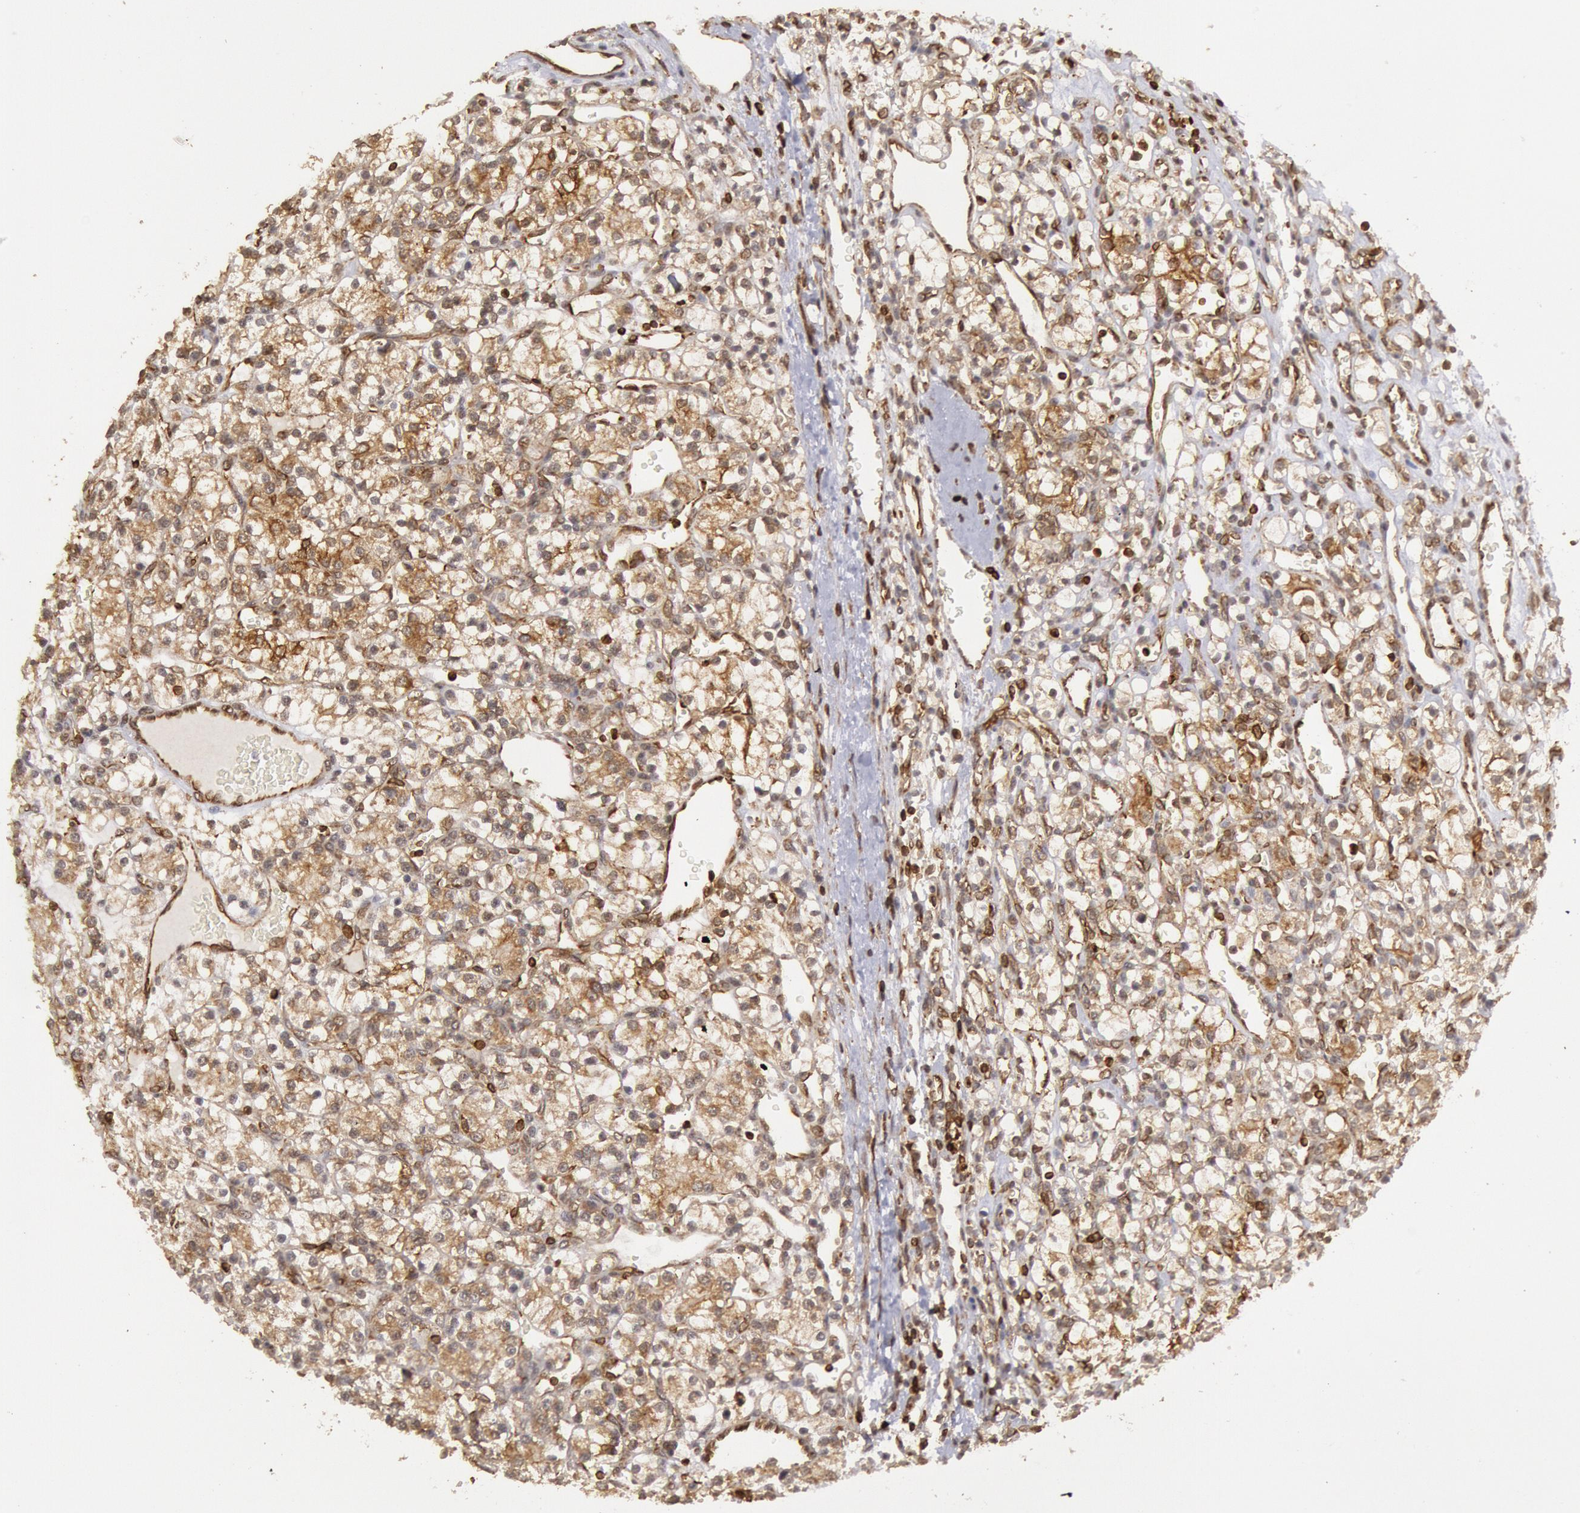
{"staining": {"intensity": "moderate", "quantity": "25%-75%", "location": "cytoplasmic/membranous"}, "tissue": "renal cancer", "cell_type": "Tumor cells", "image_type": "cancer", "snomed": [{"axis": "morphology", "description": "Adenocarcinoma, NOS"}, {"axis": "topography", "description": "Kidney"}], "caption": "Tumor cells reveal moderate cytoplasmic/membranous staining in approximately 25%-75% of cells in renal cancer (adenocarcinoma).", "gene": "TAP2", "patient": {"sex": "female", "age": 62}}